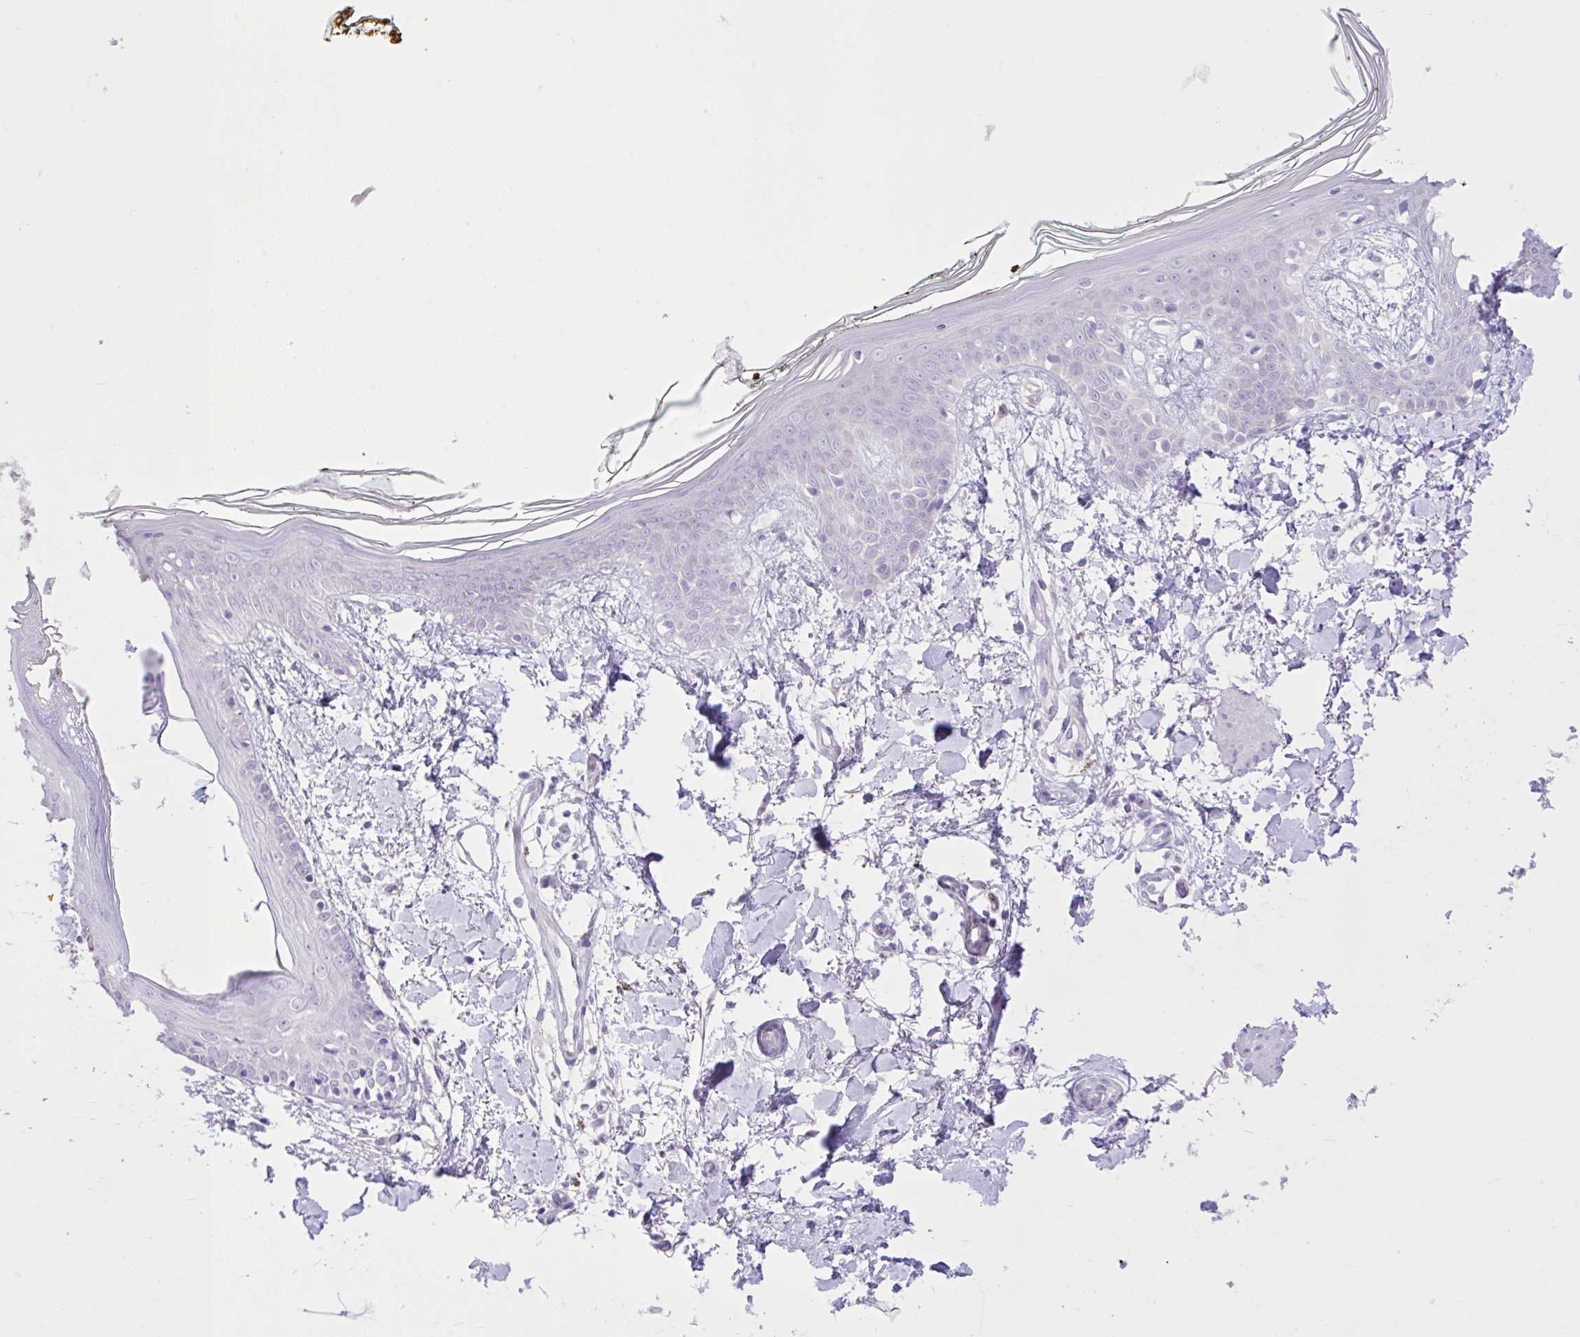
{"staining": {"intensity": "negative", "quantity": "none", "location": "none"}, "tissue": "skin", "cell_type": "Fibroblasts", "image_type": "normal", "snomed": [{"axis": "morphology", "description": "Normal tissue, NOS"}, {"axis": "topography", "description": "Skin"}], "caption": "DAB immunohistochemical staining of benign human skin displays no significant positivity in fibroblasts. (Brightfield microscopy of DAB immunohistochemistry at high magnification).", "gene": "ZNF101", "patient": {"sex": "female", "age": 34}}